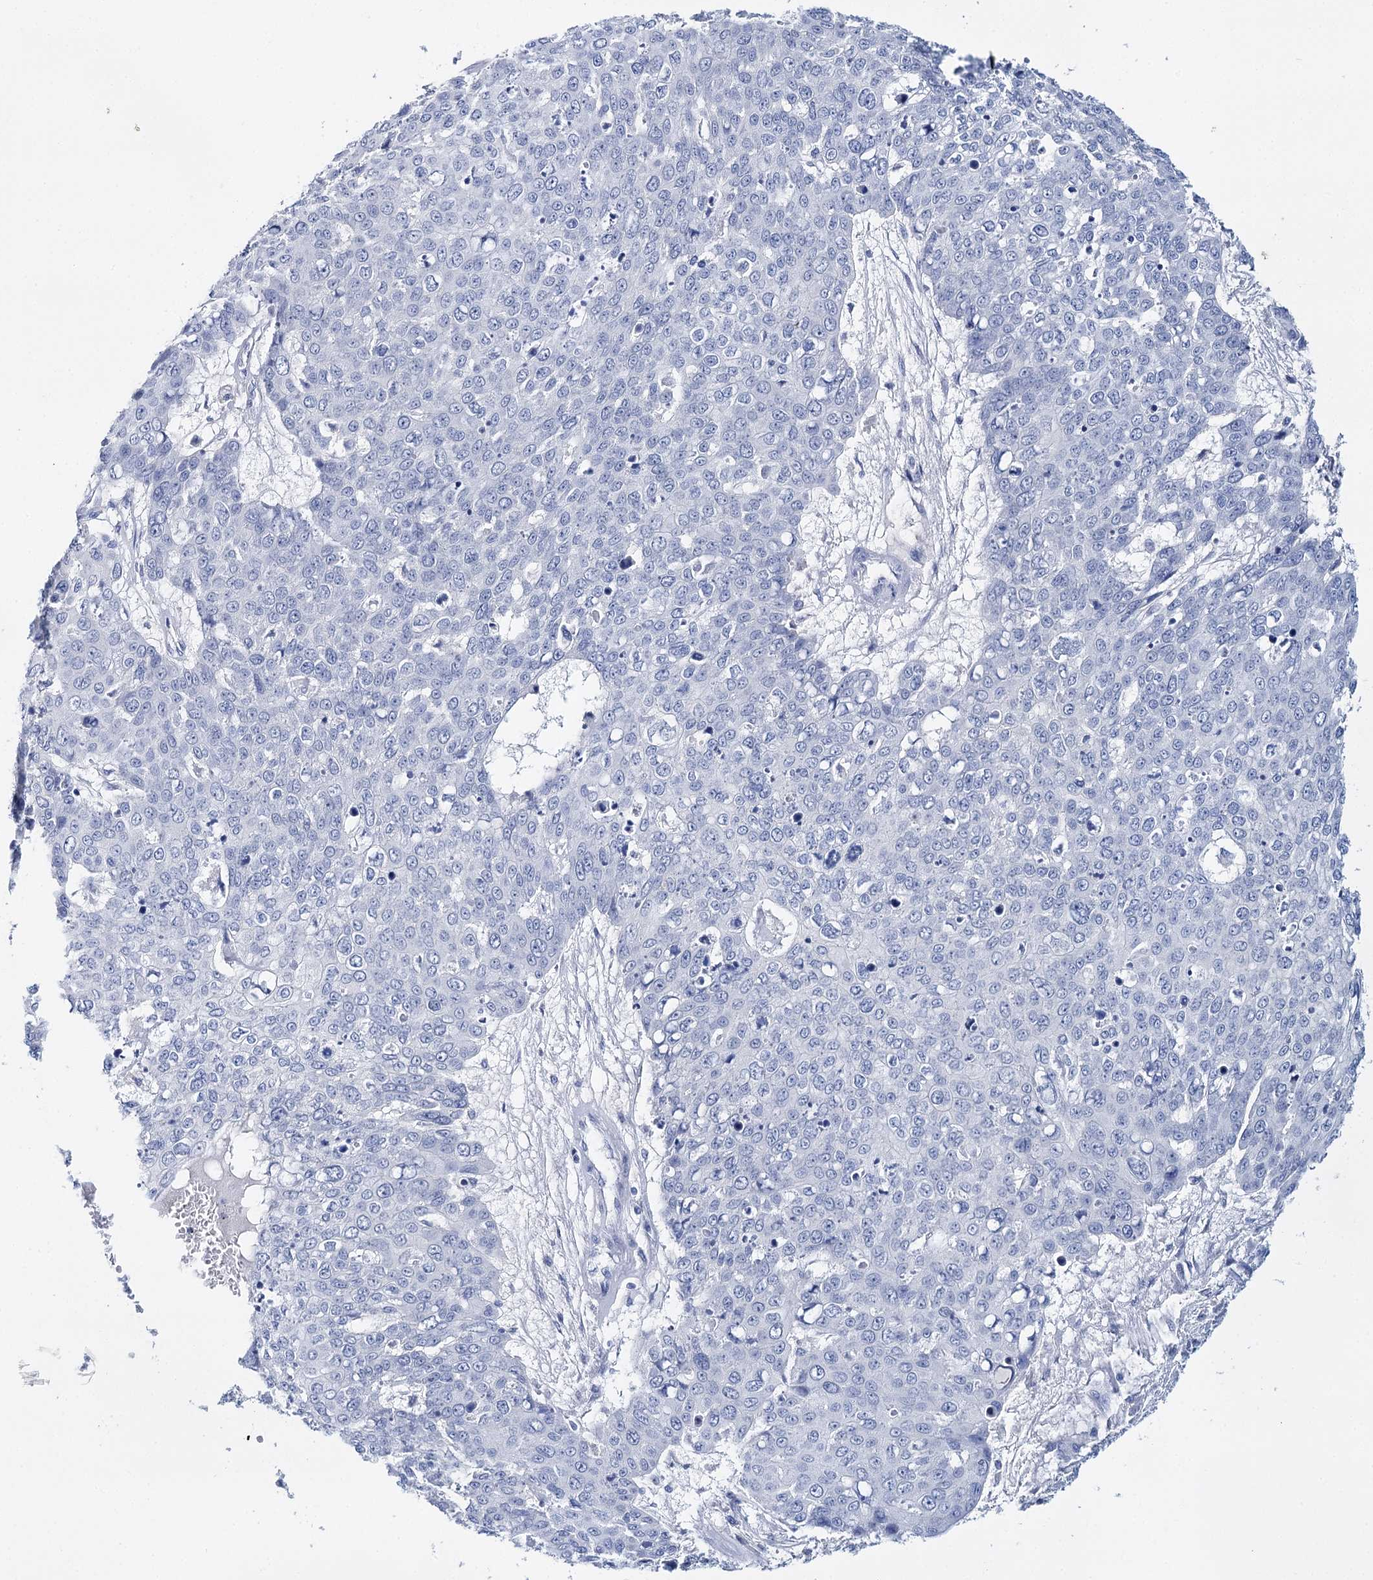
{"staining": {"intensity": "negative", "quantity": "none", "location": "none"}, "tissue": "skin cancer", "cell_type": "Tumor cells", "image_type": "cancer", "snomed": [{"axis": "morphology", "description": "Squamous cell carcinoma, NOS"}, {"axis": "topography", "description": "Skin"}], "caption": "A micrograph of human skin cancer (squamous cell carcinoma) is negative for staining in tumor cells.", "gene": "CEACAM8", "patient": {"sex": "male", "age": 71}}